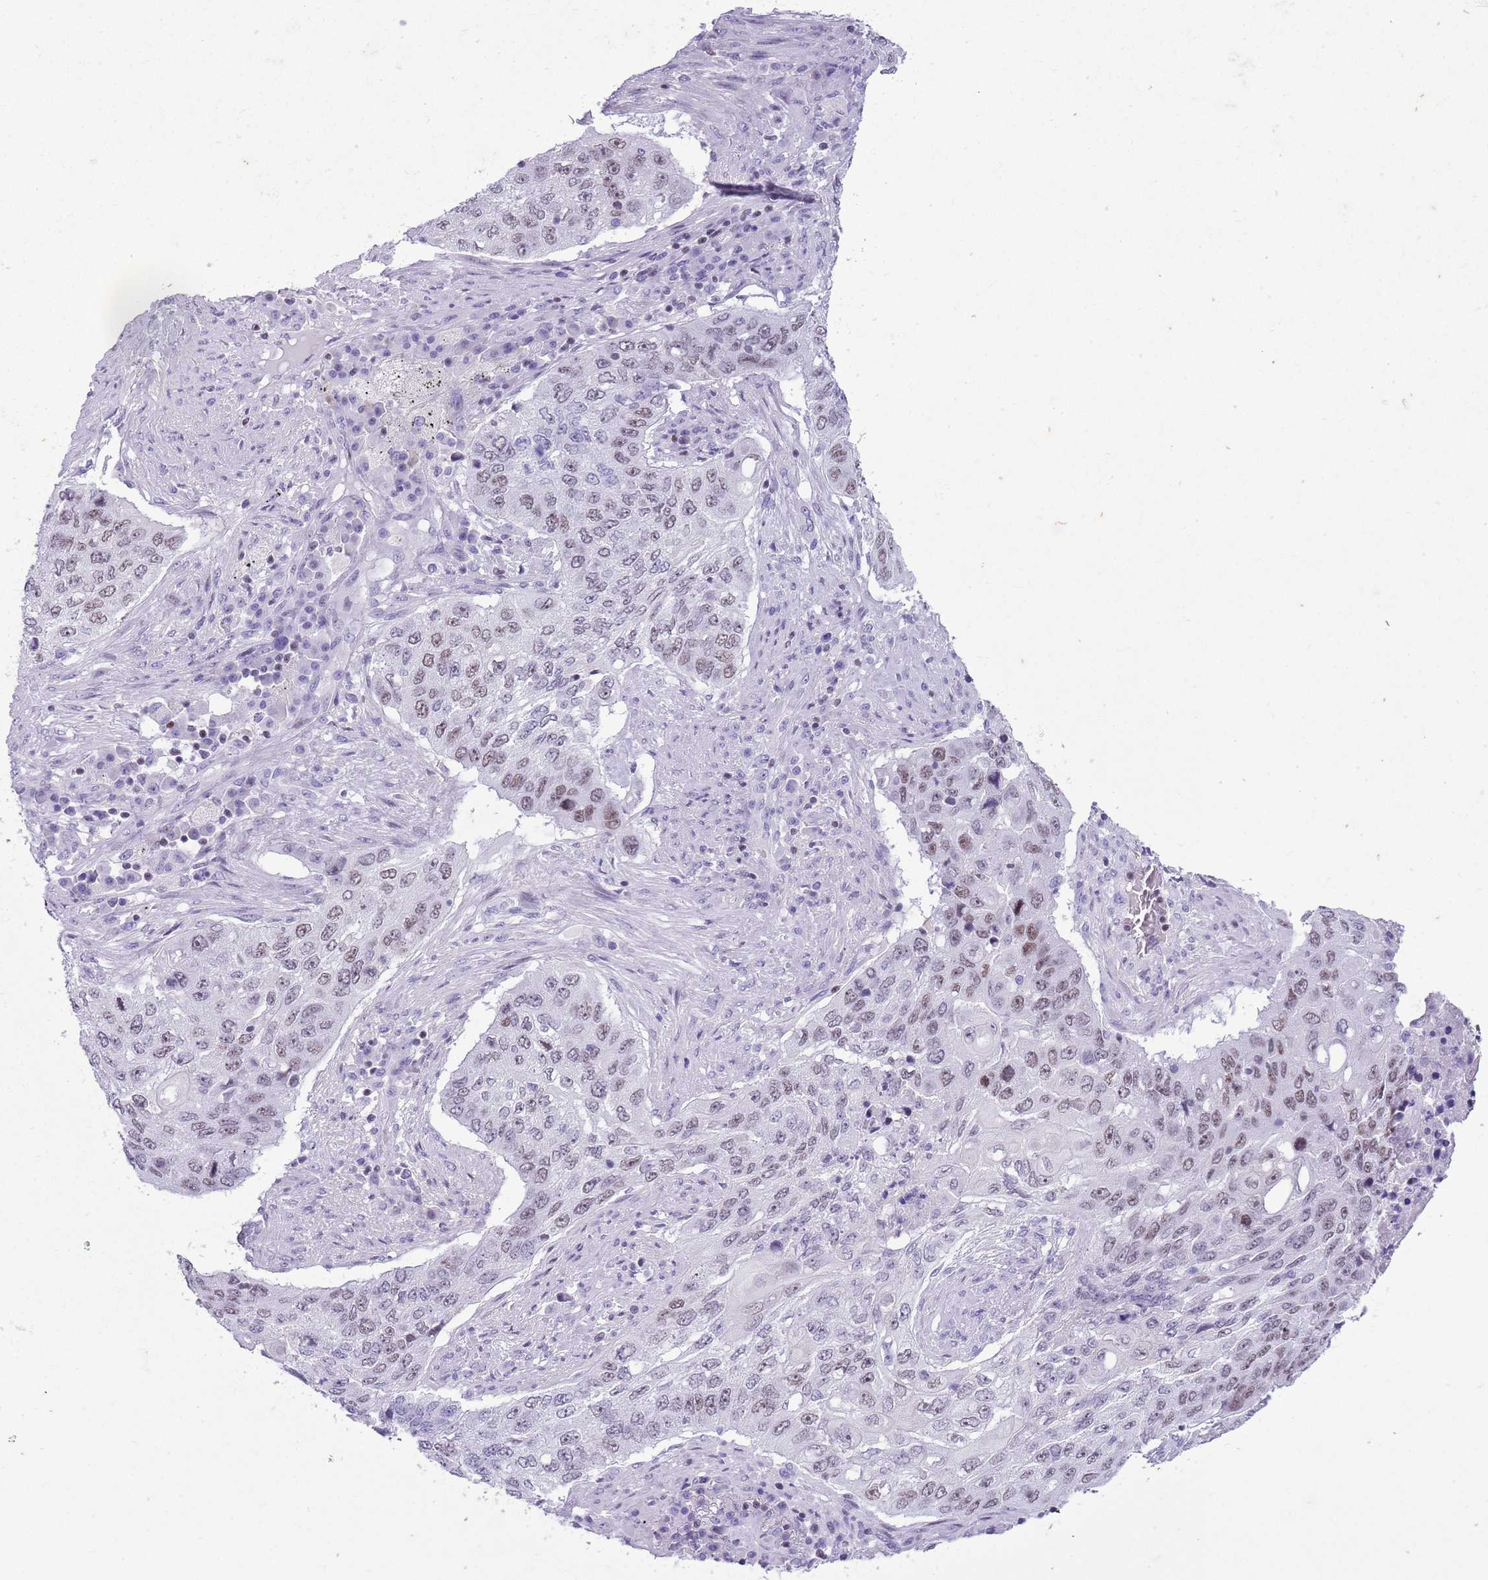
{"staining": {"intensity": "moderate", "quantity": "<25%", "location": "nuclear"}, "tissue": "lung cancer", "cell_type": "Tumor cells", "image_type": "cancer", "snomed": [{"axis": "morphology", "description": "Squamous cell carcinoma, NOS"}, {"axis": "topography", "description": "Lung"}], "caption": "High-magnification brightfield microscopy of lung cancer (squamous cell carcinoma) stained with DAB (3,3'-diaminobenzidine) (brown) and counterstained with hematoxylin (blue). tumor cells exhibit moderate nuclear positivity is identified in approximately<25% of cells.", "gene": "BCL11B", "patient": {"sex": "female", "age": 63}}